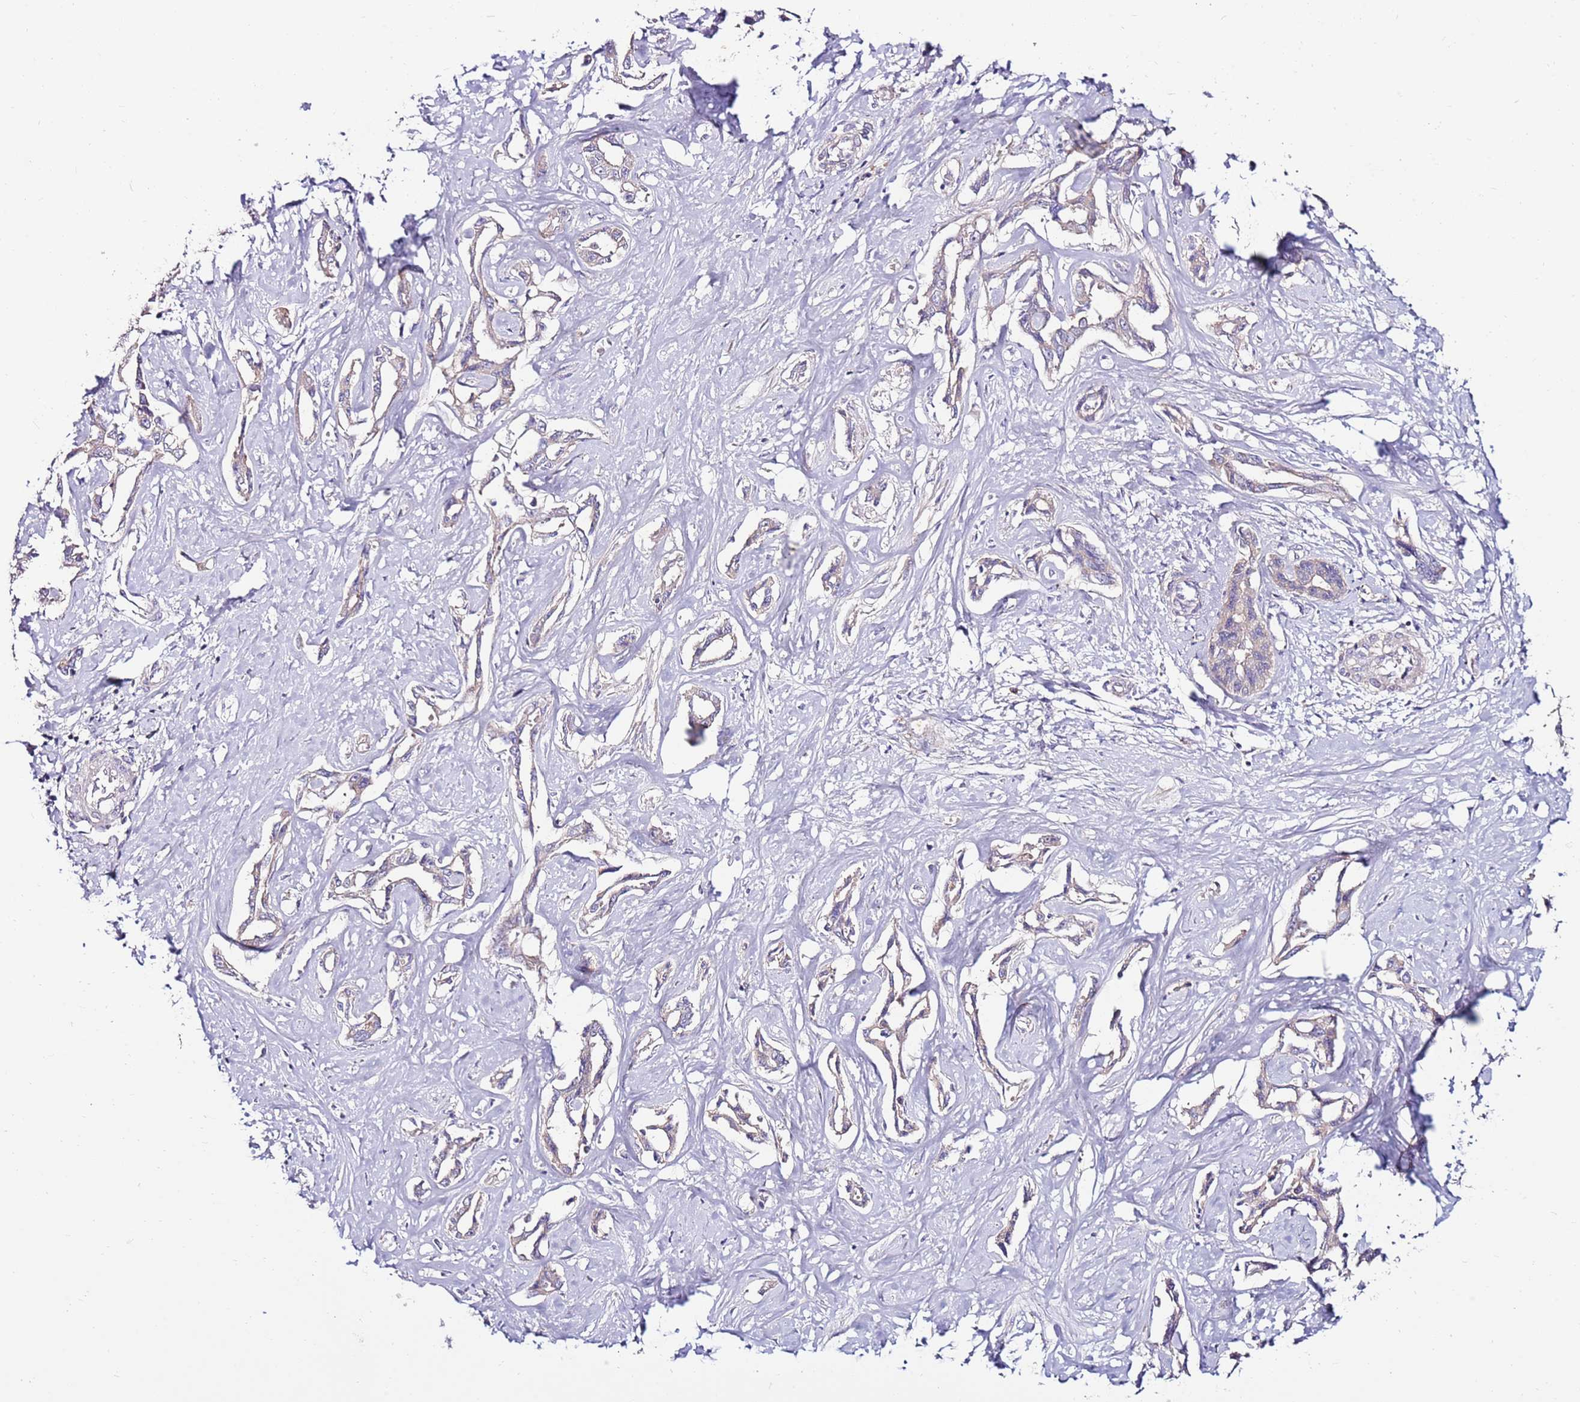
{"staining": {"intensity": "negative", "quantity": "none", "location": "none"}, "tissue": "liver cancer", "cell_type": "Tumor cells", "image_type": "cancer", "snomed": [{"axis": "morphology", "description": "Cholangiocarcinoma"}, {"axis": "topography", "description": "Liver"}], "caption": "IHC micrograph of neoplastic tissue: liver cancer stained with DAB (3,3'-diaminobenzidine) shows no significant protein positivity in tumor cells.", "gene": "SLC44A4", "patient": {"sex": "male", "age": 59}}